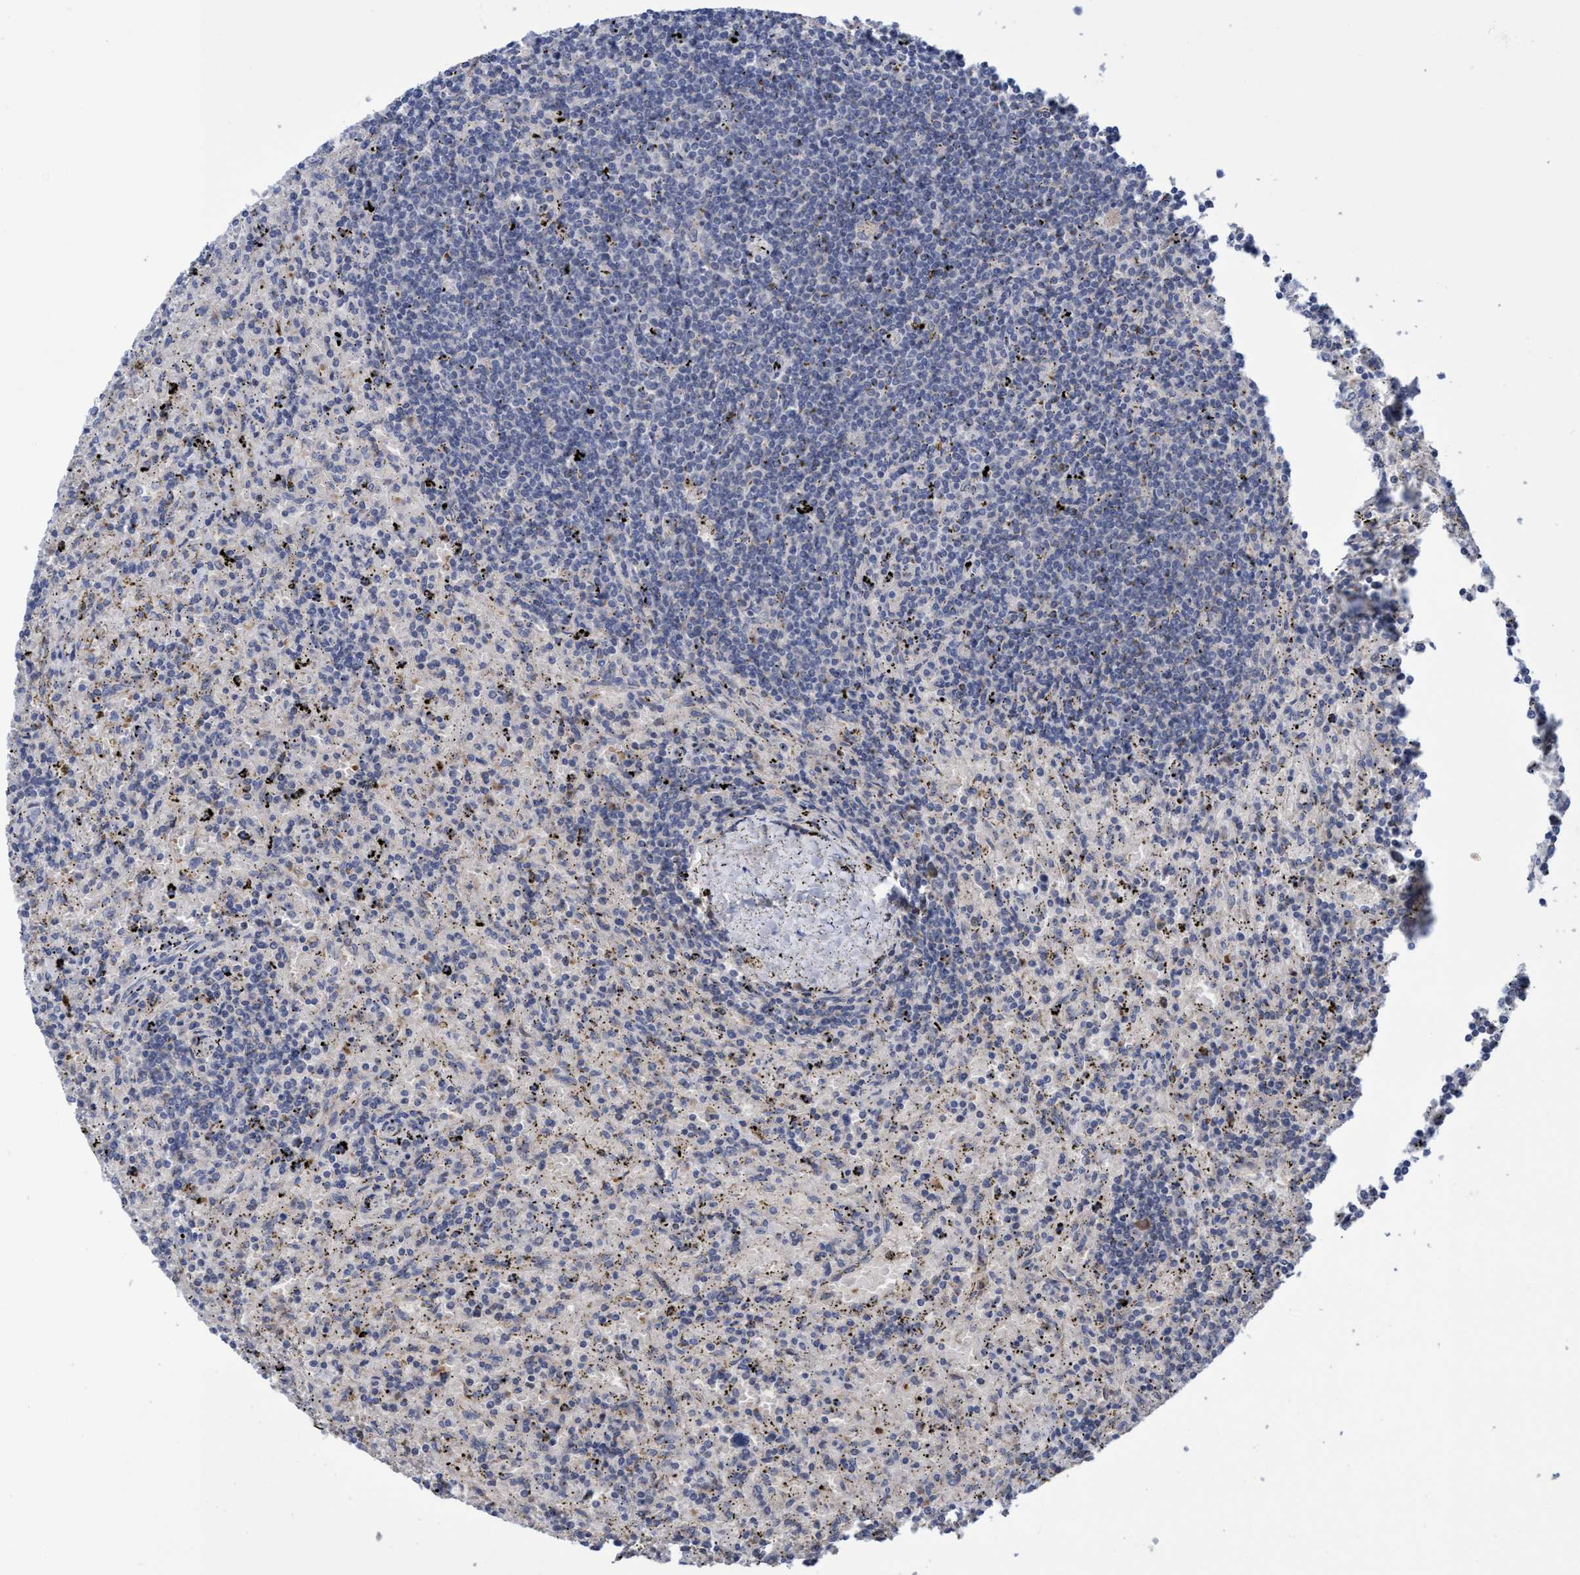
{"staining": {"intensity": "negative", "quantity": "none", "location": "none"}, "tissue": "lymphoma", "cell_type": "Tumor cells", "image_type": "cancer", "snomed": [{"axis": "morphology", "description": "Malignant lymphoma, non-Hodgkin's type, Low grade"}, {"axis": "topography", "description": "Spleen"}], "caption": "Immunohistochemical staining of low-grade malignant lymphoma, non-Hodgkin's type reveals no significant expression in tumor cells.", "gene": "SEMA4D", "patient": {"sex": "male", "age": 76}}